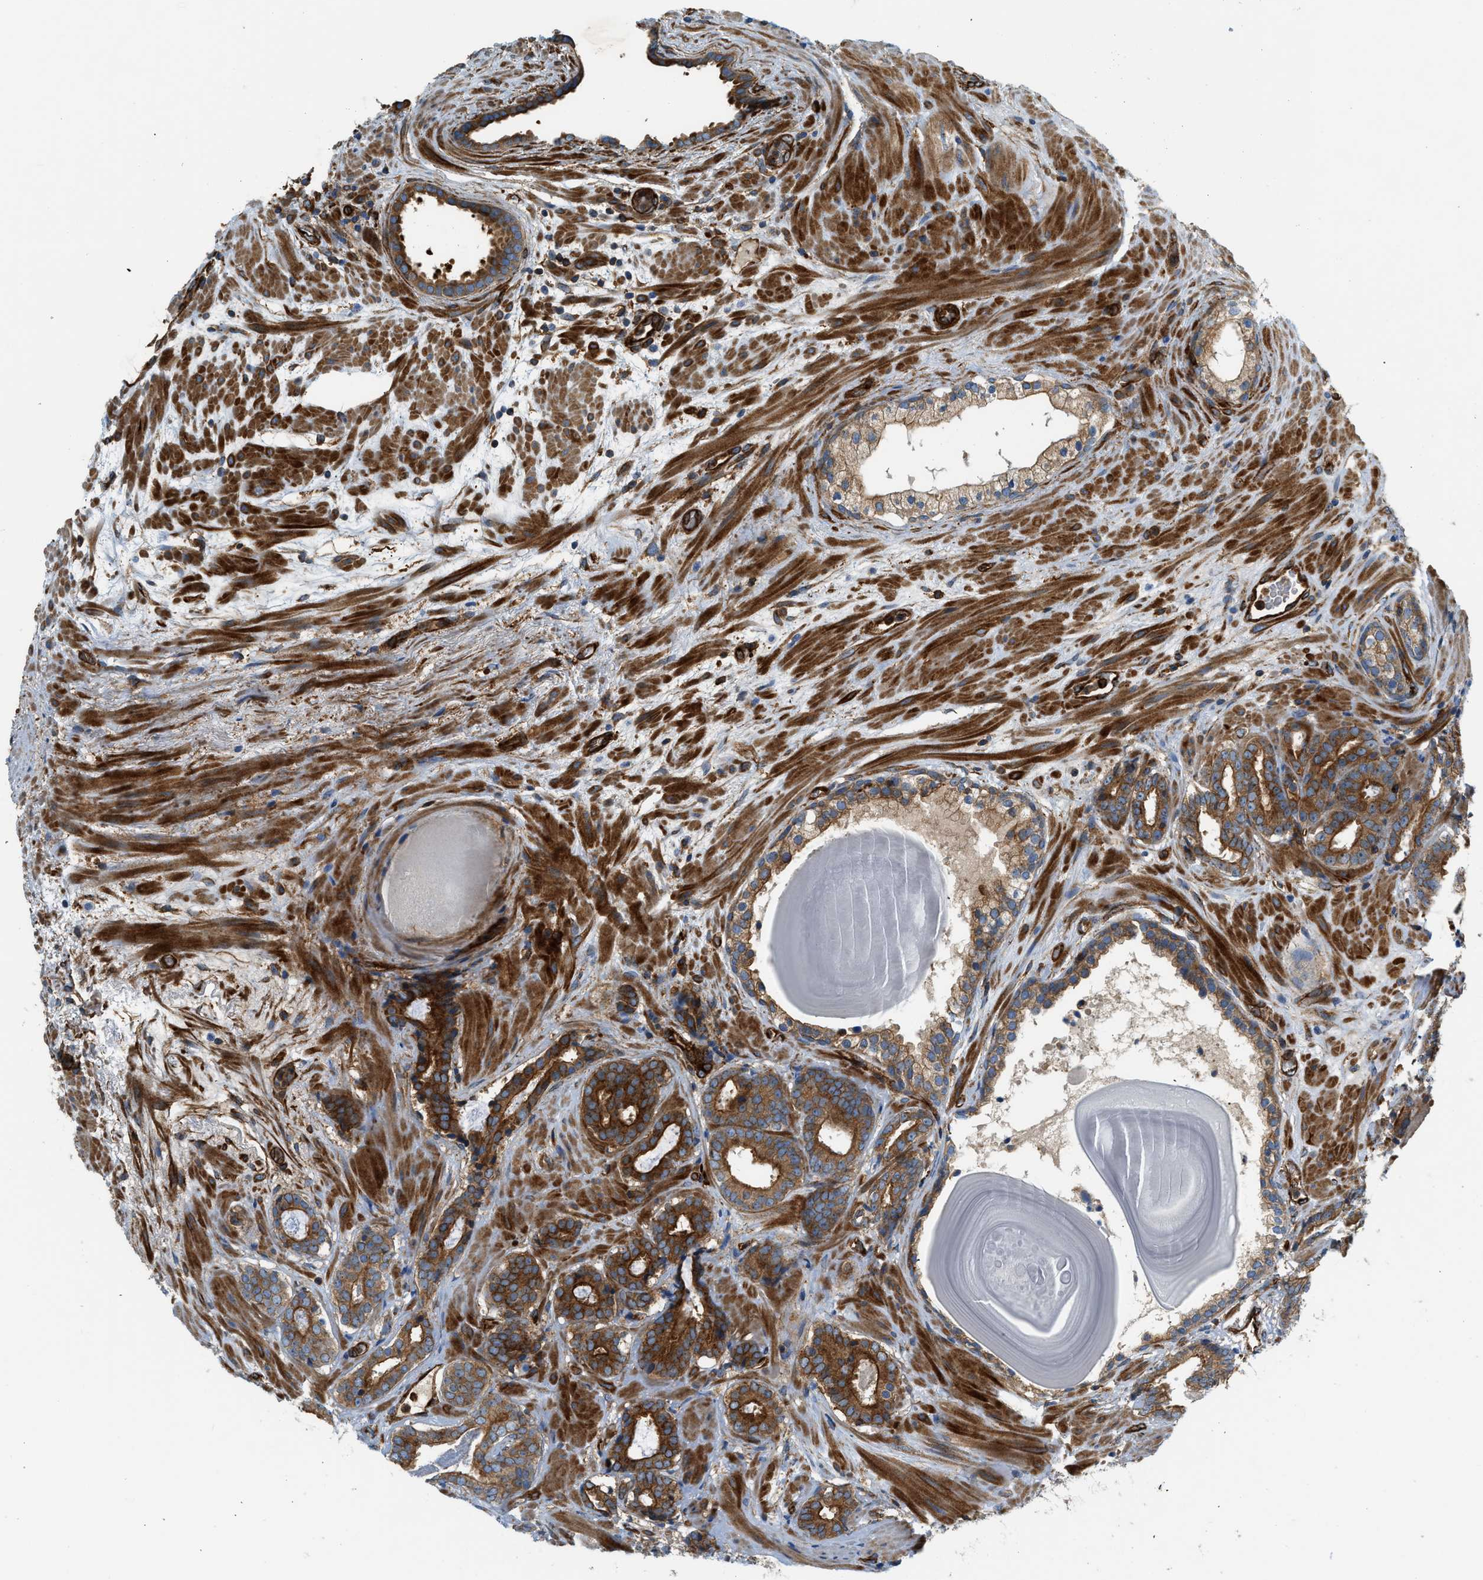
{"staining": {"intensity": "strong", "quantity": ">75%", "location": "cytoplasmic/membranous"}, "tissue": "prostate cancer", "cell_type": "Tumor cells", "image_type": "cancer", "snomed": [{"axis": "morphology", "description": "Adenocarcinoma, Low grade"}, {"axis": "topography", "description": "Prostate"}], "caption": "This photomicrograph demonstrates IHC staining of adenocarcinoma (low-grade) (prostate), with high strong cytoplasmic/membranous positivity in approximately >75% of tumor cells.", "gene": "HIP1", "patient": {"sex": "male", "age": 69}}